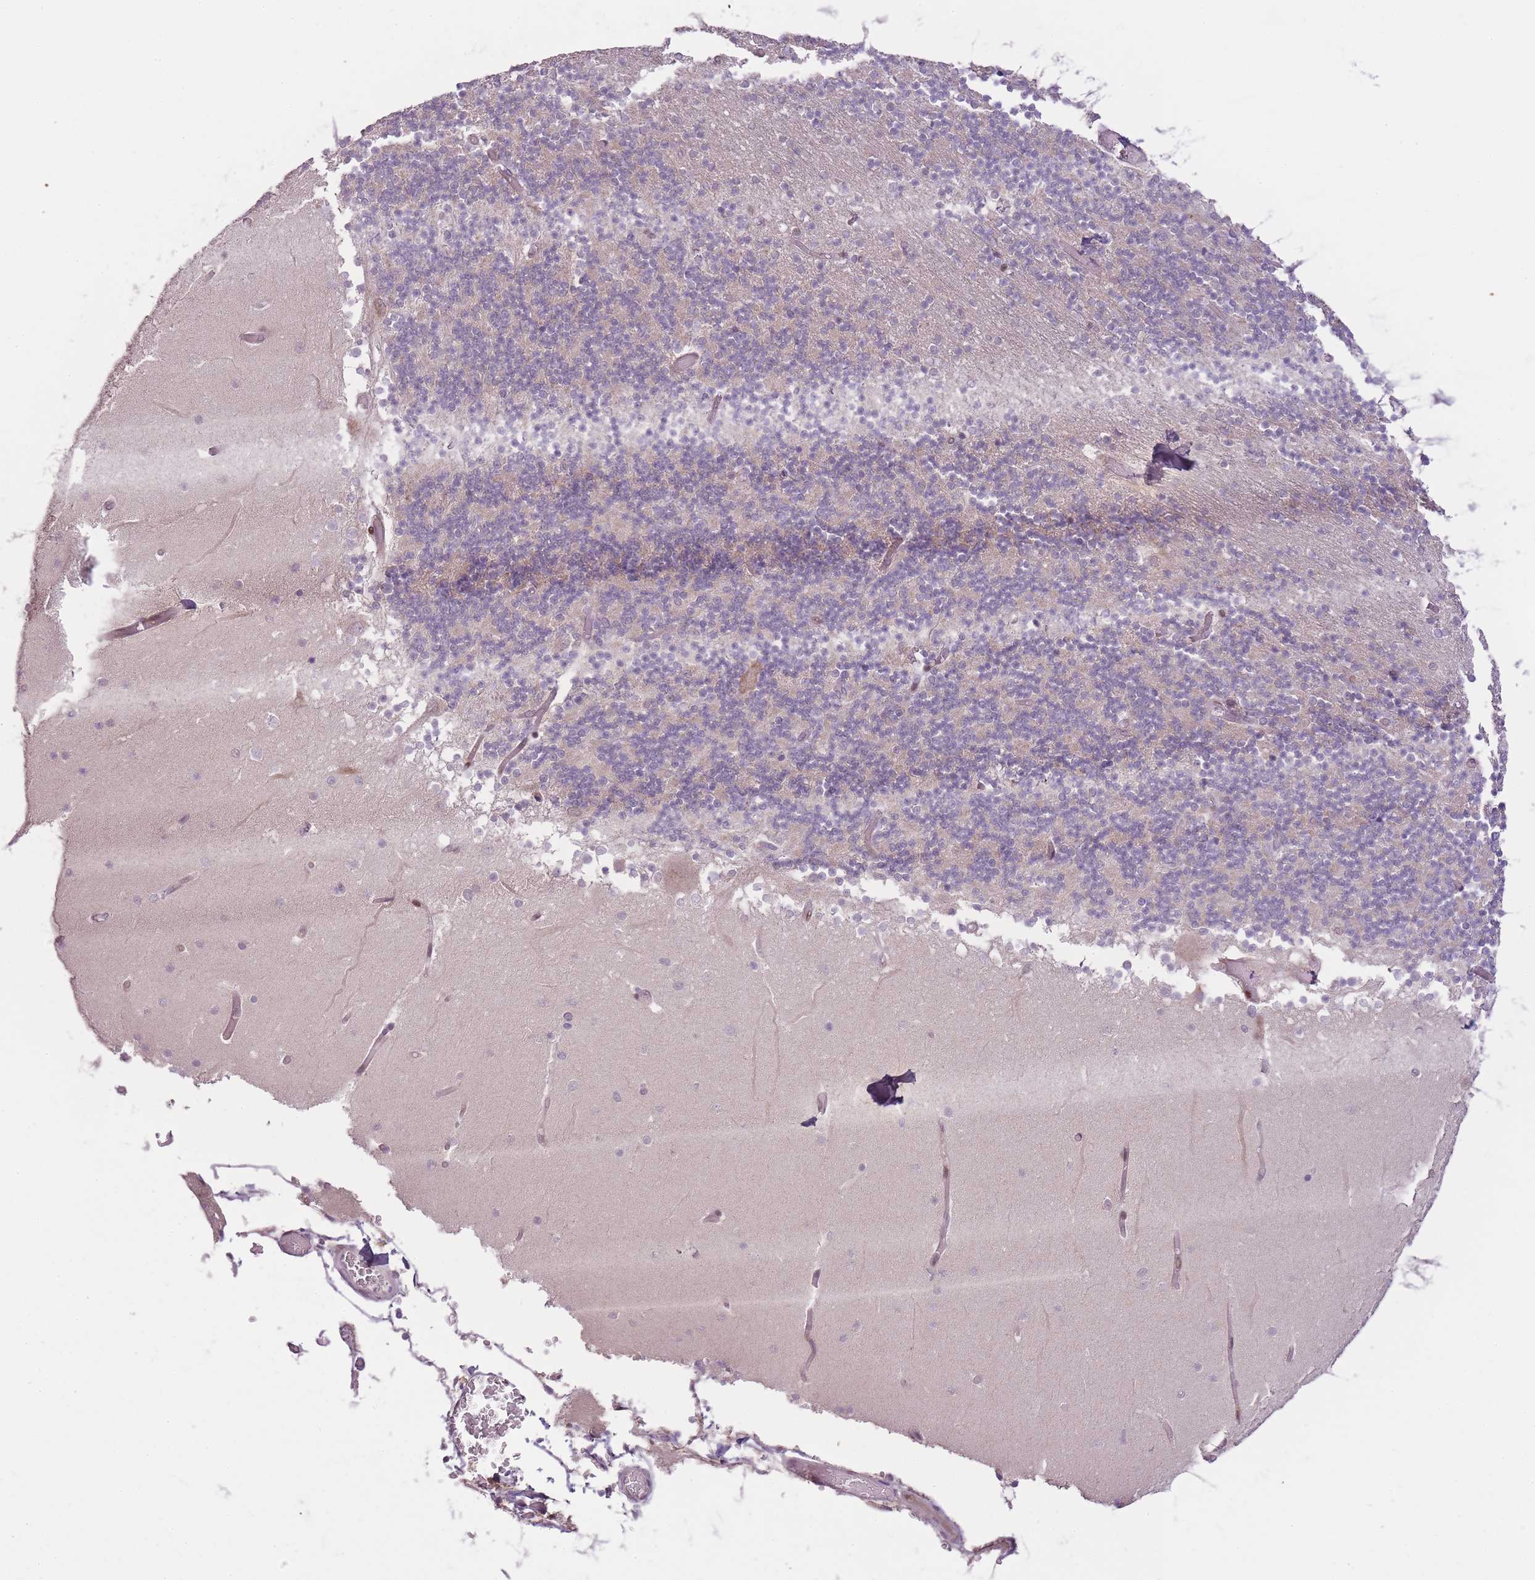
{"staining": {"intensity": "weak", "quantity": "<25%", "location": "cytoplasmic/membranous"}, "tissue": "cerebellum", "cell_type": "Cells in granular layer", "image_type": "normal", "snomed": [{"axis": "morphology", "description": "Normal tissue, NOS"}, {"axis": "topography", "description": "Cerebellum"}], "caption": "This is a image of IHC staining of benign cerebellum, which shows no expression in cells in granular layer.", "gene": "OGG1", "patient": {"sex": "female", "age": 28}}